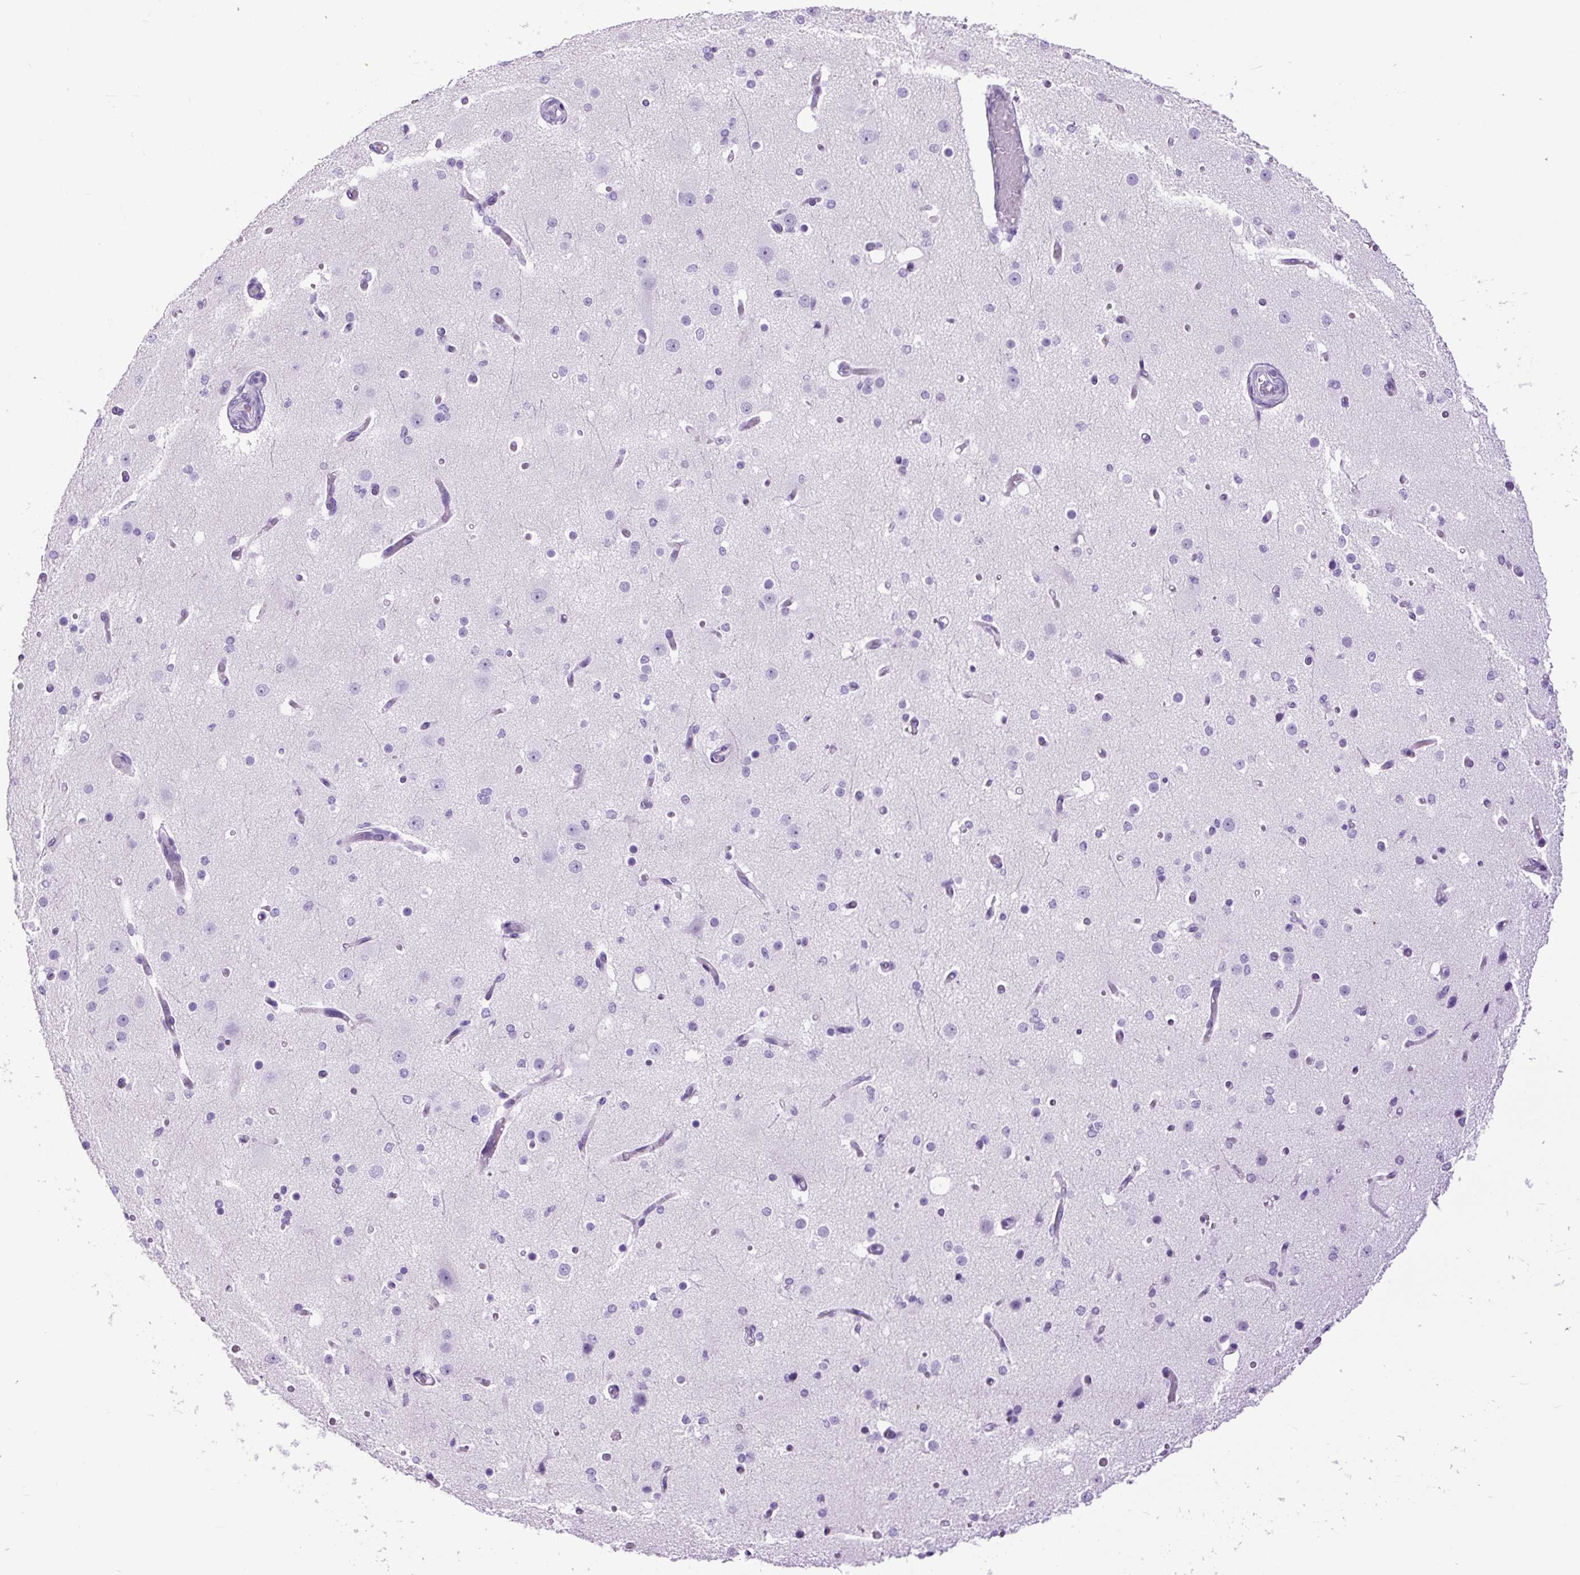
{"staining": {"intensity": "negative", "quantity": "none", "location": "none"}, "tissue": "cerebral cortex", "cell_type": "Endothelial cells", "image_type": "normal", "snomed": [{"axis": "morphology", "description": "Normal tissue, NOS"}, {"axis": "morphology", "description": "Inflammation, NOS"}, {"axis": "topography", "description": "Cerebral cortex"}], "caption": "Immunohistochemistry (IHC) of normal cerebral cortex reveals no positivity in endothelial cells.", "gene": "RACGAP1", "patient": {"sex": "male", "age": 6}}